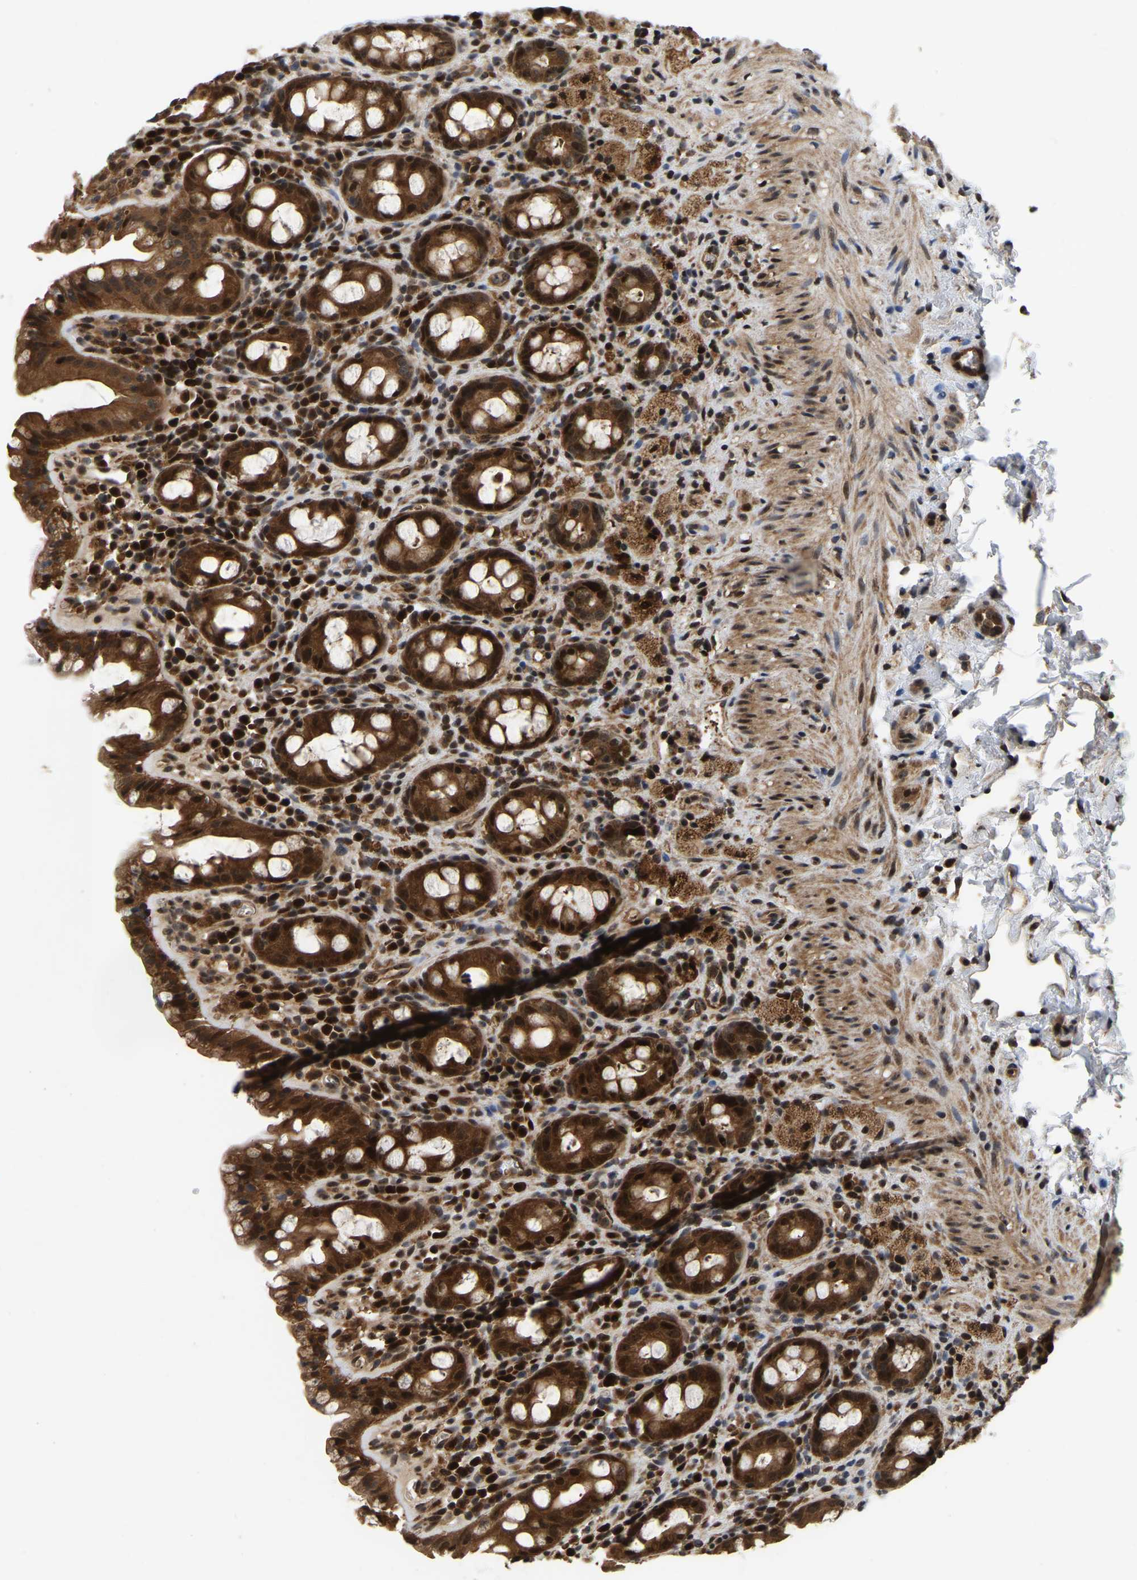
{"staining": {"intensity": "strong", "quantity": ">75%", "location": "cytoplasmic/membranous,nuclear"}, "tissue": "rectum", "cell_type": "Glandular cells", "image_type": "normal", "snomed": [{"axis": "morphology", "description": "Normal tissue, NOS"}, {"axis": "topography", "description": "Rectum"}], "caption": "Immunohistochemistry (IHC) histopathology image of normal rectum: human rectum stained using IHC displays high levels of strong protein expression localized specifically in the cytoplasmic/membranous,nuclear of glandular cells, appearing as a cytoplasmic/membranous,nuclear brown color.", "gene": "CIAO1", "patient": {"sex": "male", "age": 44}}